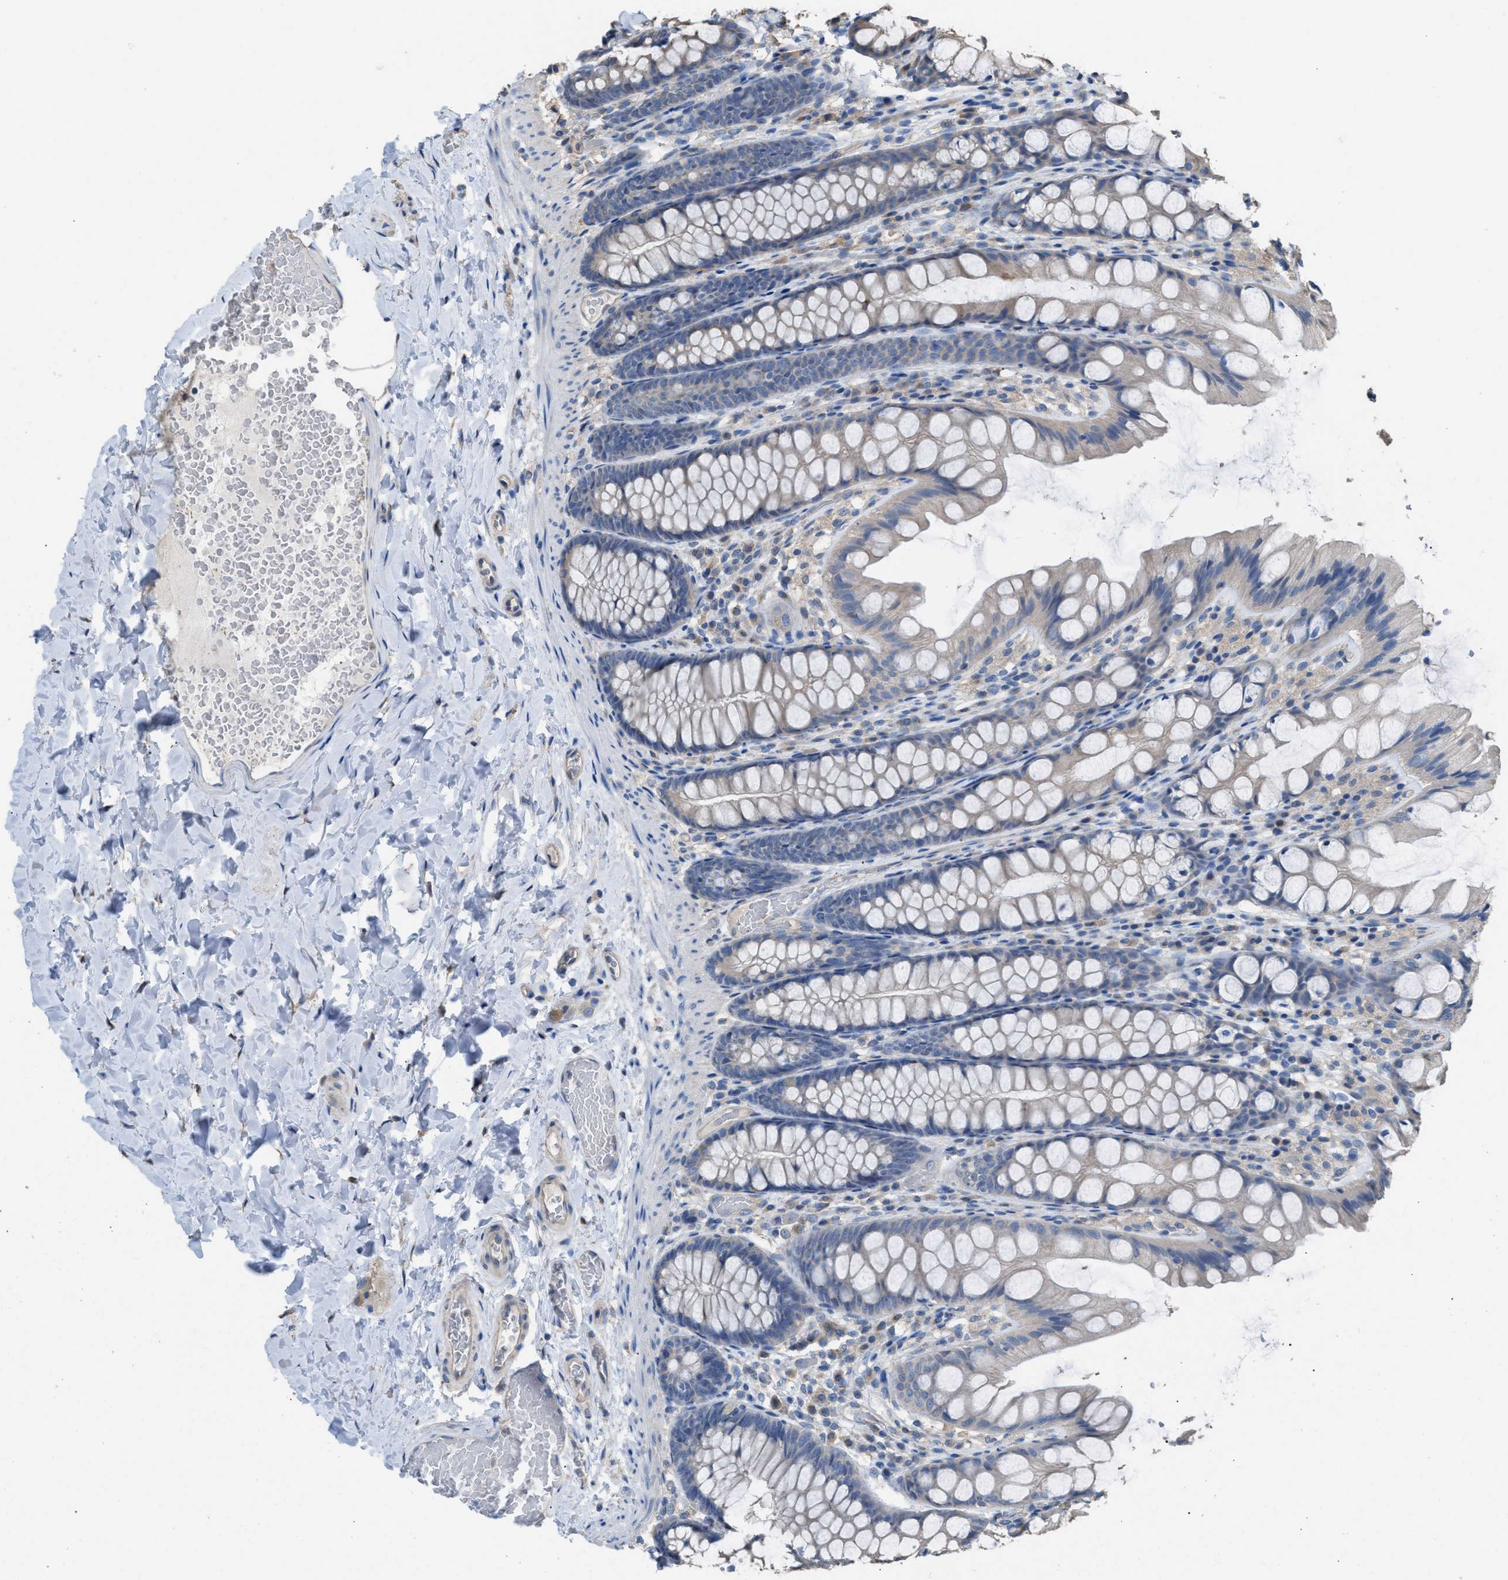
{"staining": {"intensity": "weak", "quantity": ">75%", "location": "cytoplasmic/membranous"}, "tissue": "colon", "cell_type": "Endothelial cells", "image_type": "normal", "snomed": [{"axis": "morphology", "description": "Normal tissue, NOS"}, {"axis": "topography", "description": "Colon"}], "caption": "Immunohistochemical staining of benign colon reveals weak cytoplasmic/membranous protein staining in about >75% of endothelial cells. The protein is shown in brown color, while the nuclei are stained blue.", "gene": "NQO2", "patient": {"sex": "male", "age": 47}}